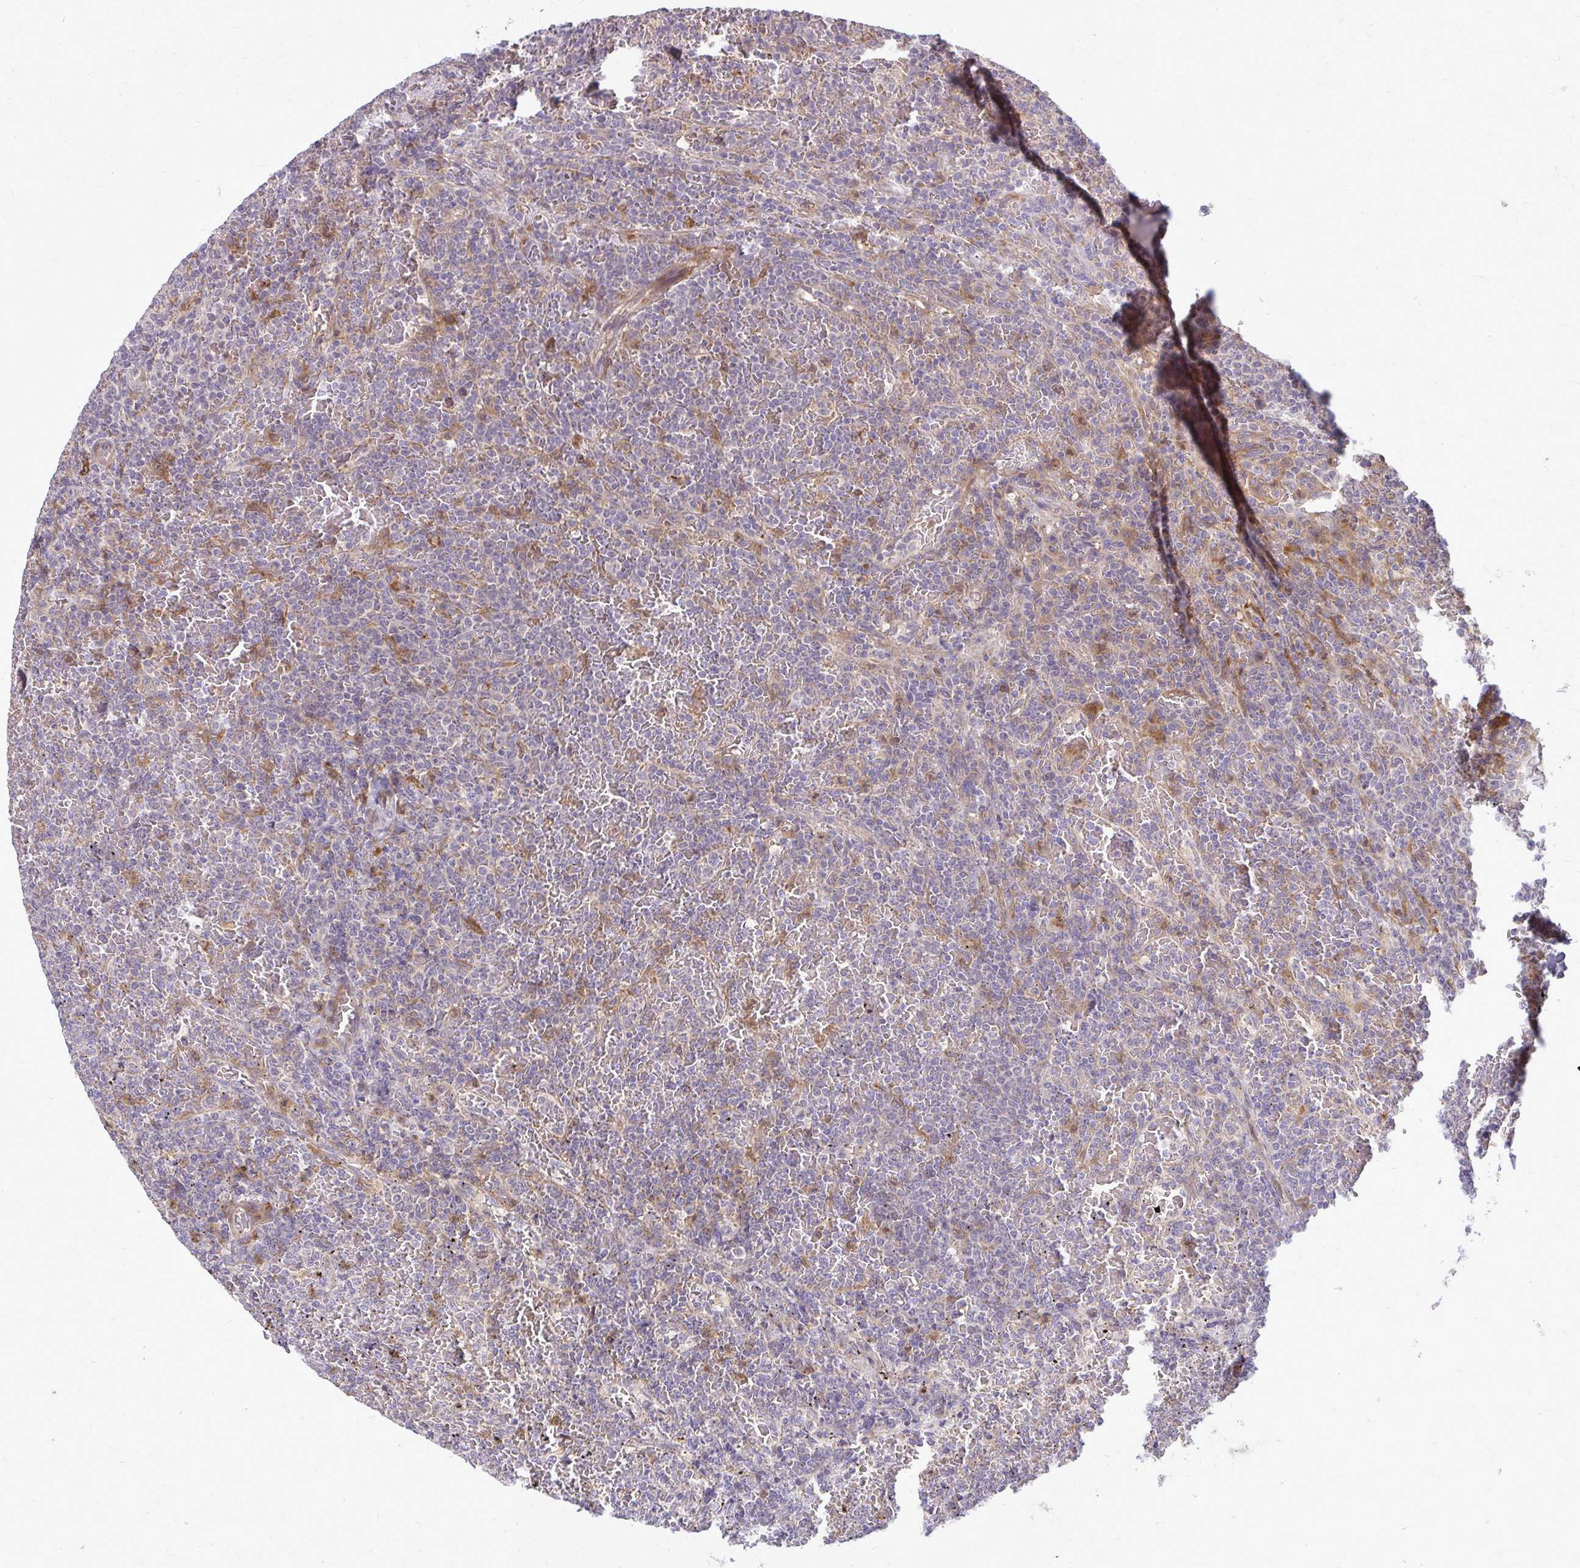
{"staining": {"intensity": "negative", "quantity": "none", "location": "none"}, "tissue": "lymphoma", "cell_type": "Tumor cells", "image_type": "cancer", "snomed": [{"axis": "morphology", "description": "Malignant lymphoma, non-Hodgkin's type, Low grade"}, {"axis": "topography", "description": "Spleen"}], "caption": "Tumor cells are negative for protein expression in human malignant lymphoma, non-Hodgkin's type (low-grade).", "gene": "OXNAD1", "patient": {"sex": "female", "age": 77}}